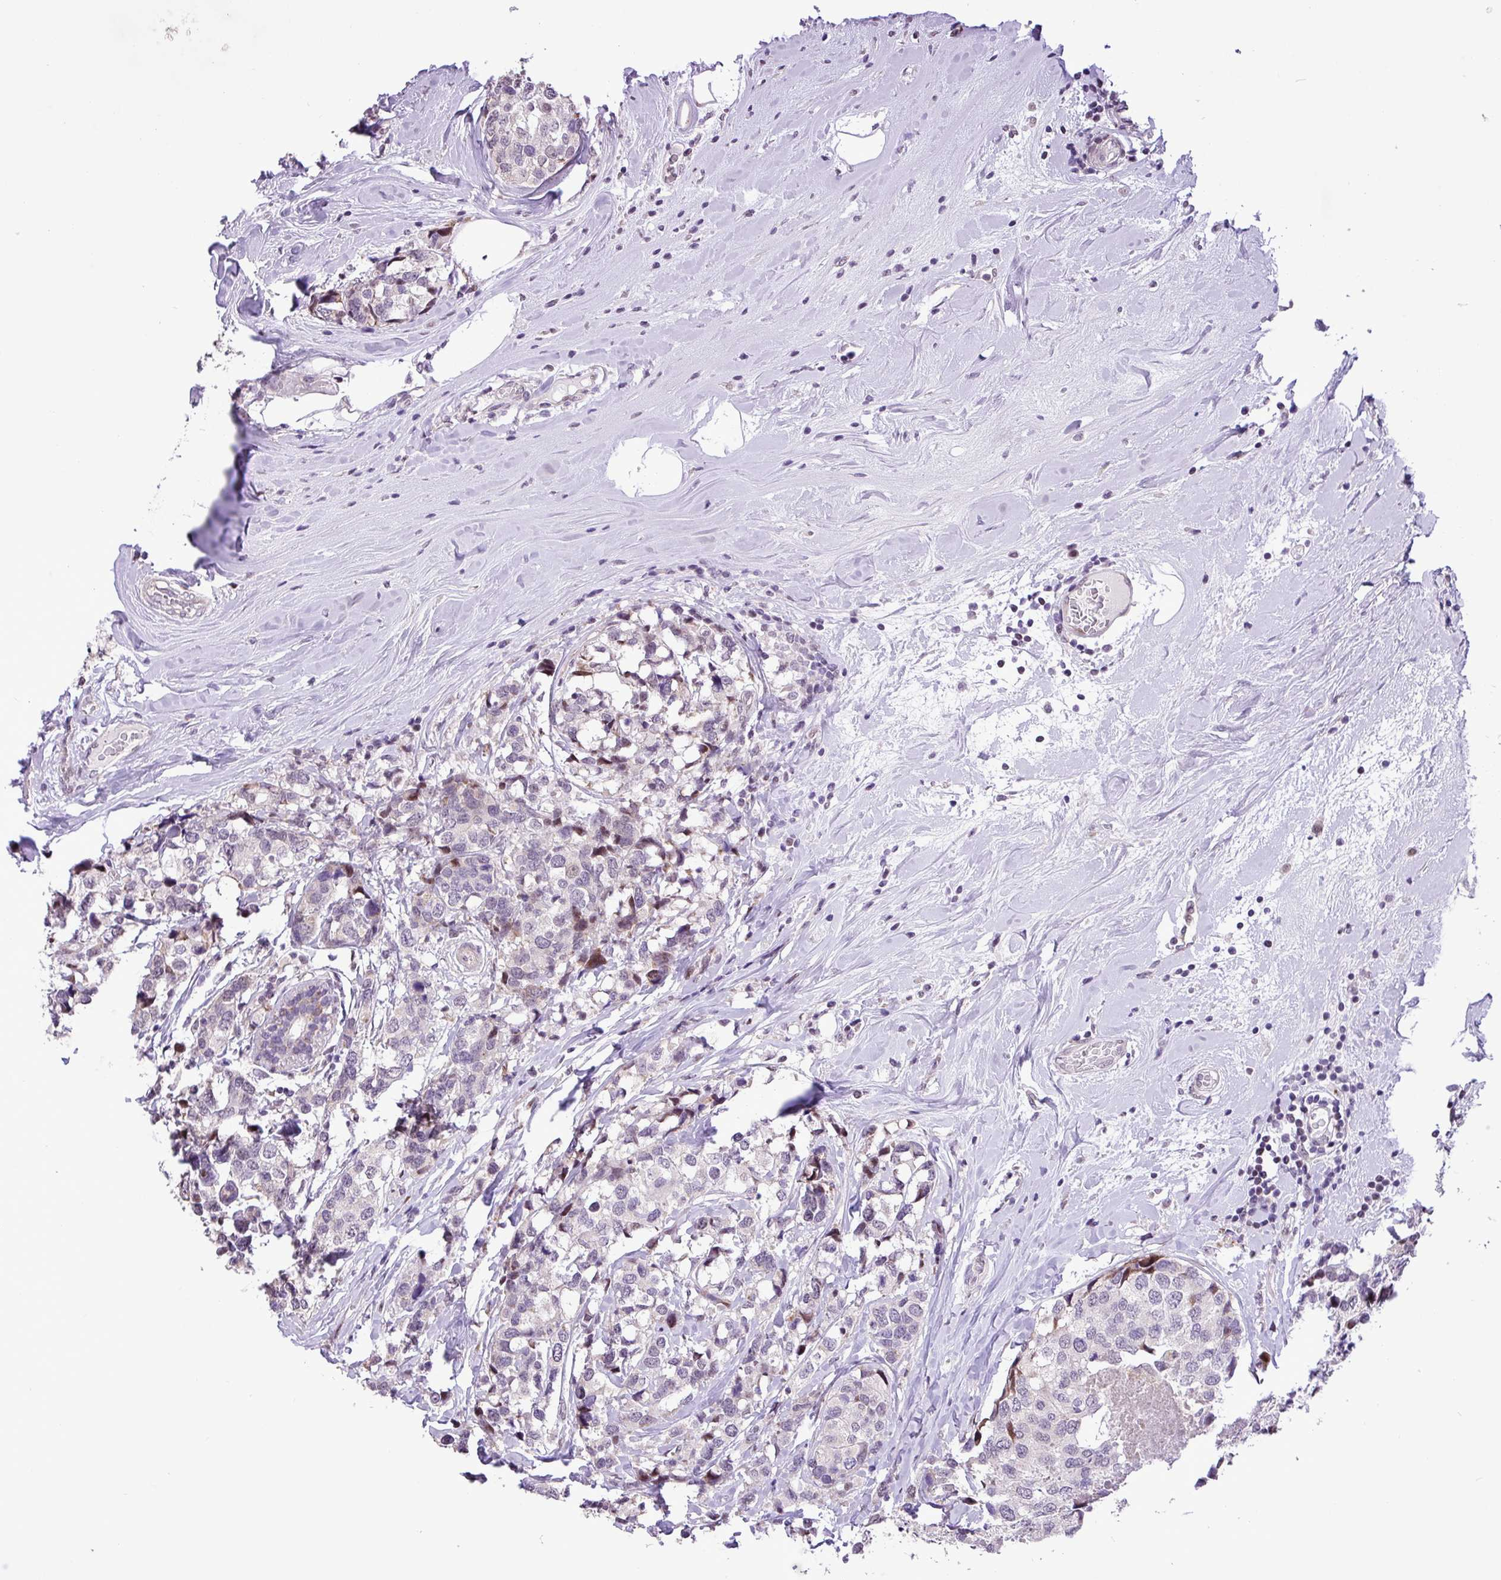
{"staining": {"intensity": "negative", "quantity": "none", "location": "none"}, "tissue": "breast cancer", "cell_type": "Tumor cells", "image_type": "cancer", "snomed": [{"axis": "morphology", "description": "Lobular carcinoma"}, {"axis": "topography", "description": "Breast"}], "caption": "Breast cancer (lobular carcinoma) was stained to show a protein in brown. There is no significant positivity in tumor cells.", "gene": "ZNF354A", "patient": {"sex": "female", "age": 59}}